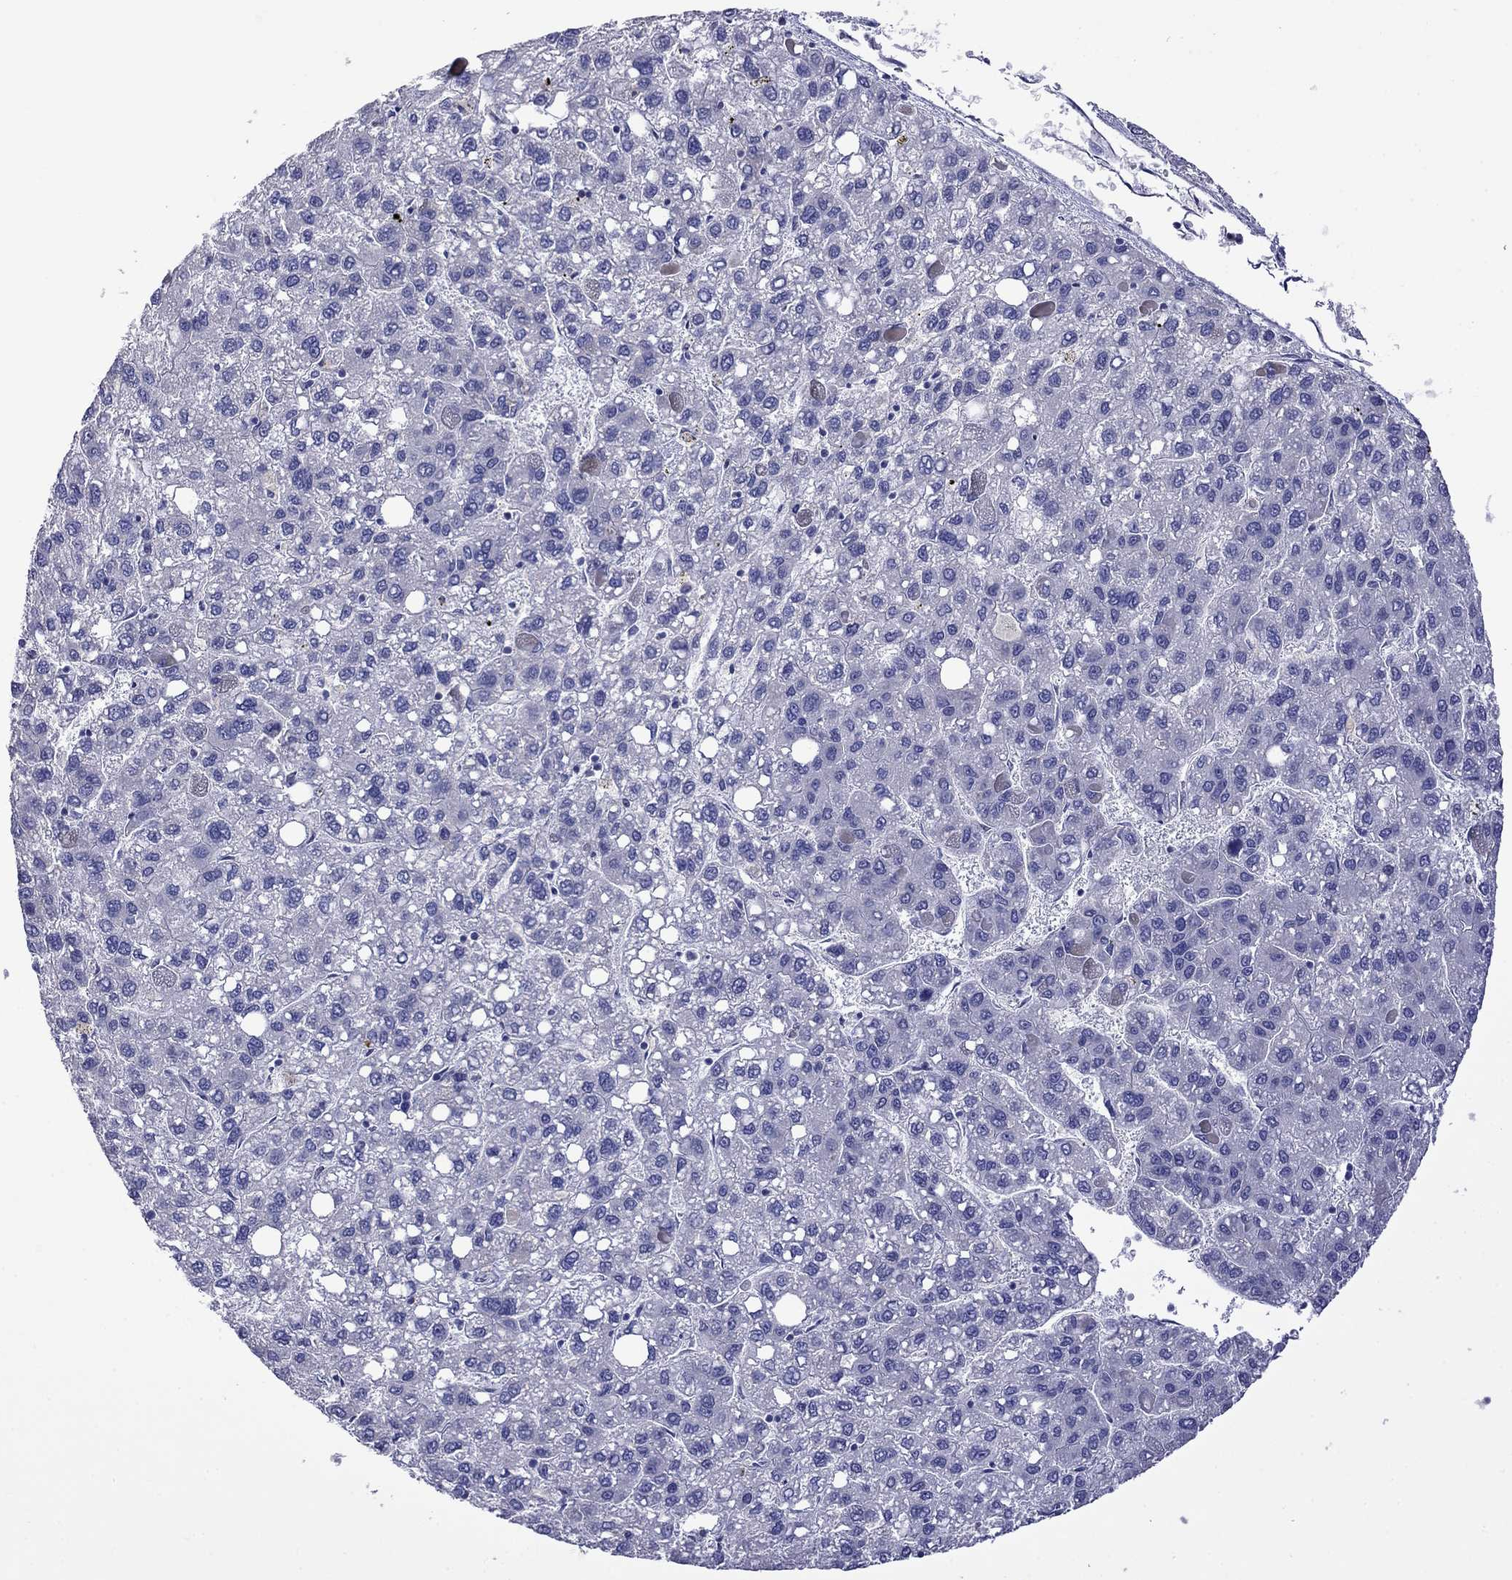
{"staining": {"intensity": "negative", "quantity": "none", "location": "none"}, "tissue": "liver cancer", "cell_type": "Tumor cells", "image_type": "cancer", "snomed": [{"axis": "morphology", "description": "Carcinoma, Hepatocellular, NOS"}, {"axis": "topography", "description": "Liver"}], "caption": "Photomicrograph shows no significant protein positivity in tumor cells of hepatocellular carcinoma (liver).", "gene": "STAR", "patient": {"sex": "female", "age": 82}}